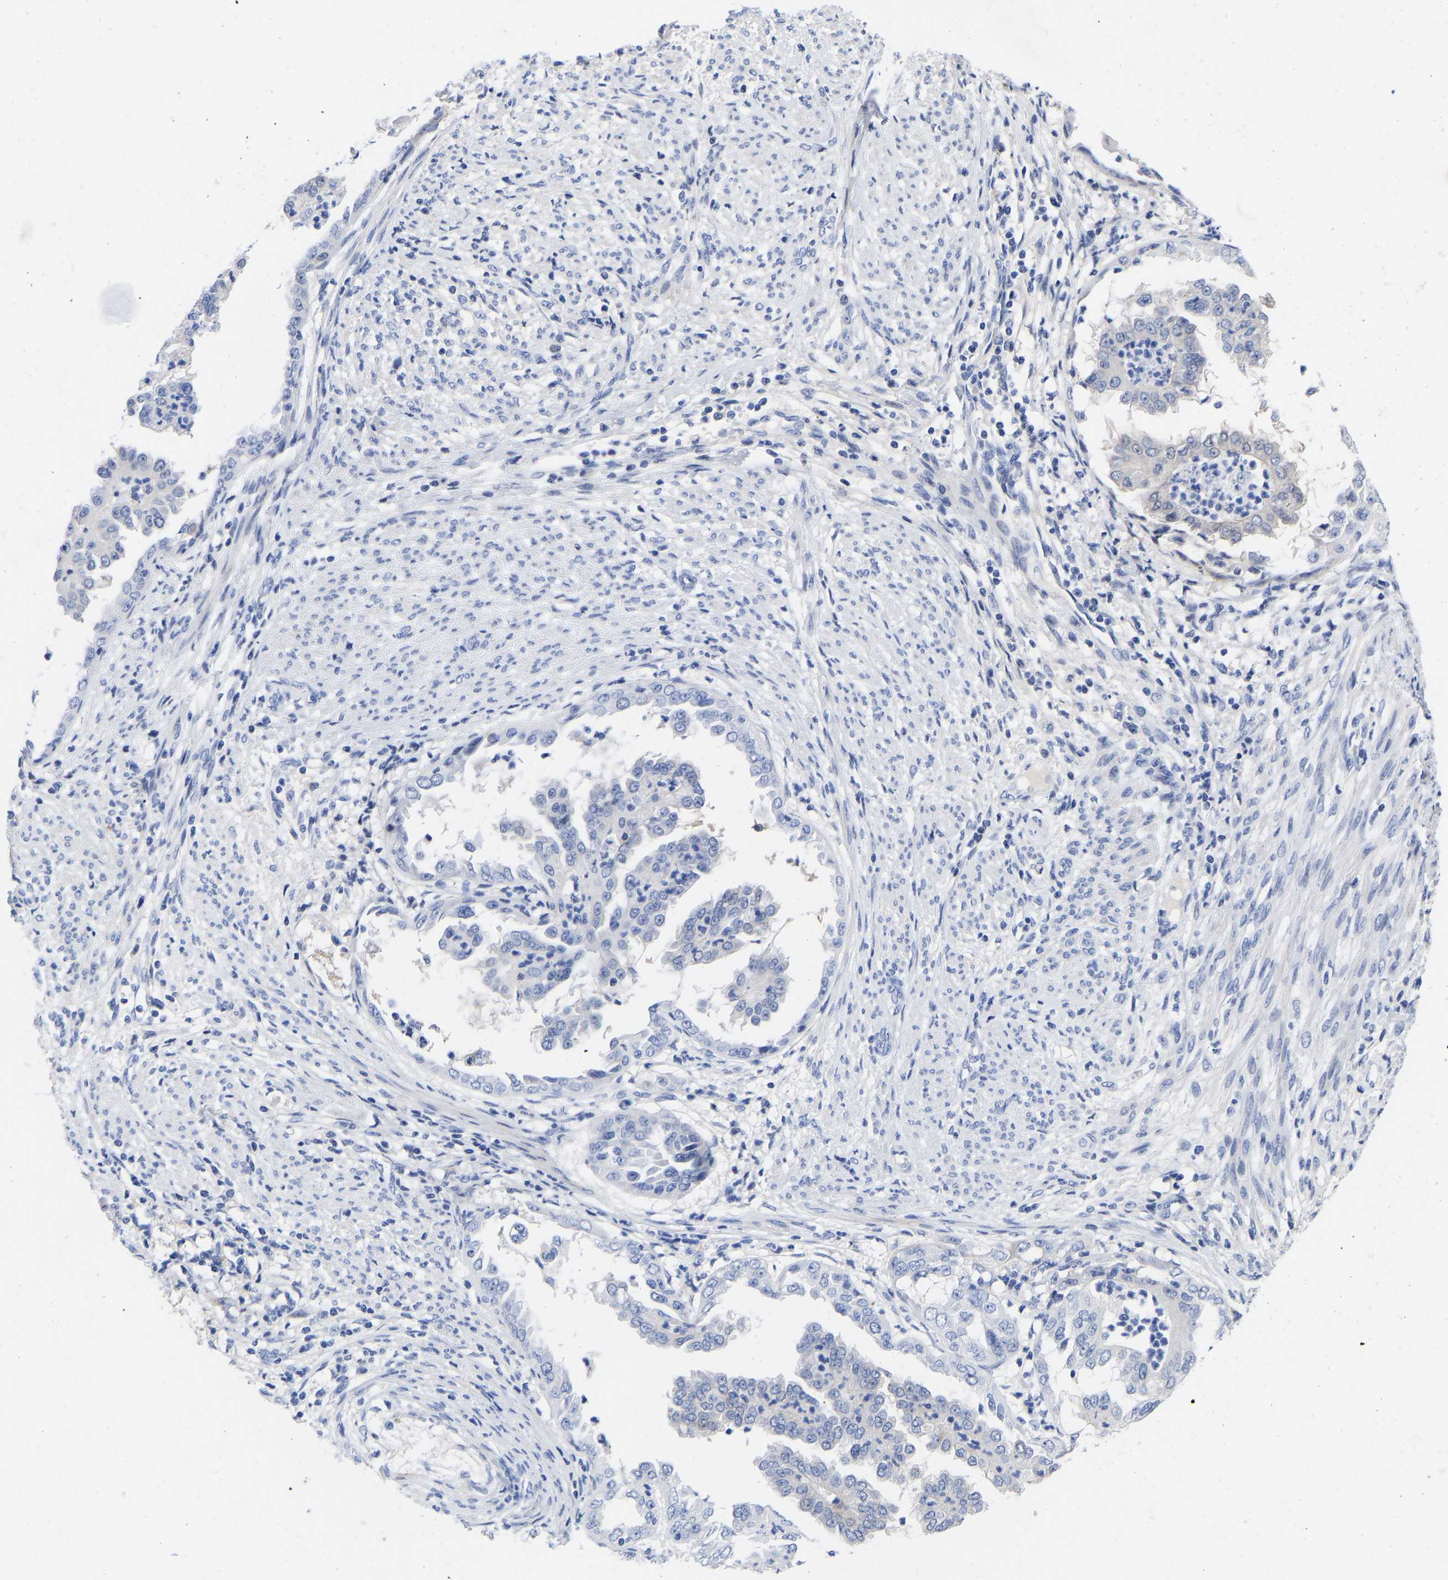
{"staining": {"intensity": "negative", "quantity": "none", "location": "none"}, "tissue": "endometrial cancer", "cell_type": "Tumor cells", "image_type": "cancer", "snomed": [{"axis": "morphology", "description": "Adenocarcinoma, NOS"}, {"axis": "topography", "description": "Endometrium"}], "caption": "High power microscopy photomicrograph of an IHC histopathology image of endometrial cancer (adenocarcinoma), revealing no significant expression in tumor cells.", "gene": "GPA33", "patient": {"sex": "female", "age": 85}}